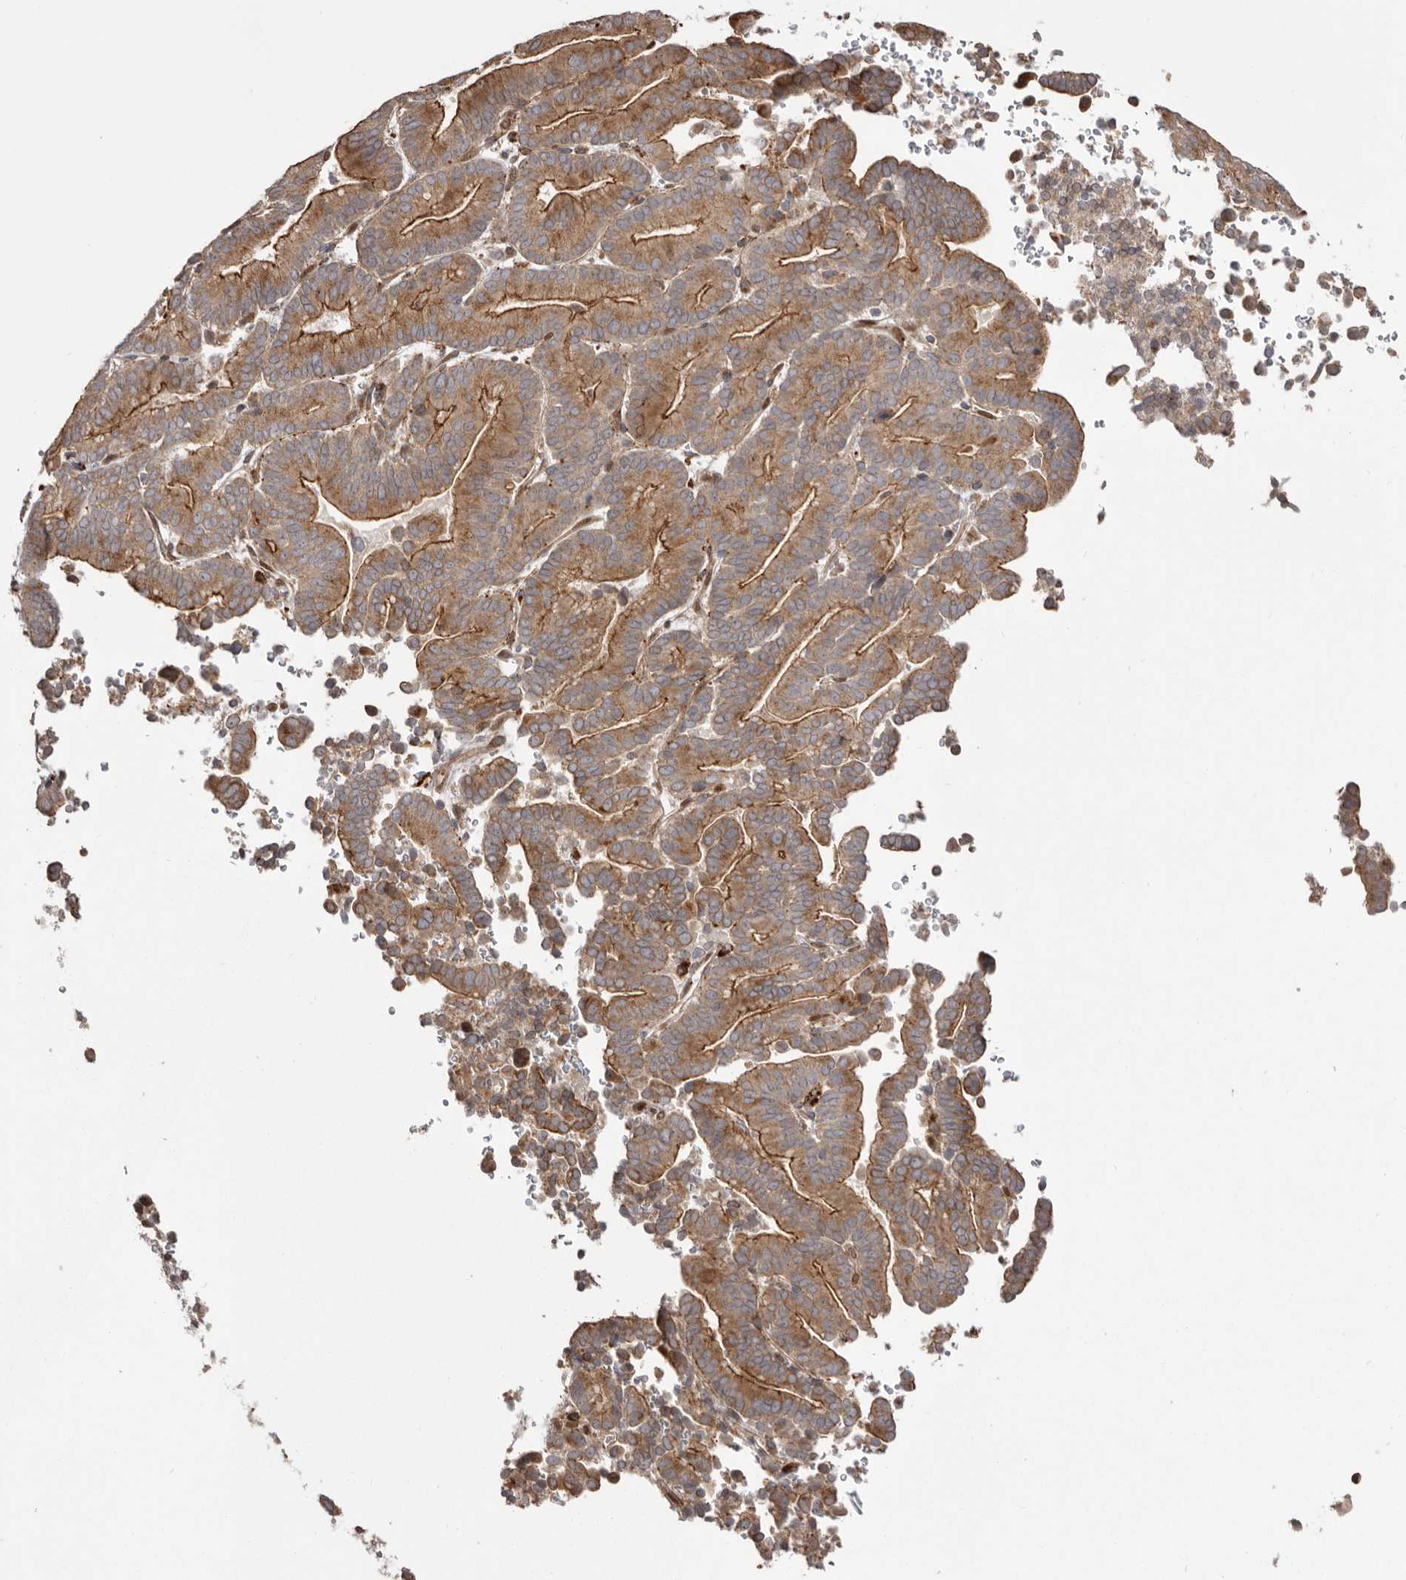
{"staining": {"intensity": "moderate", "quantity": ">75%", "location": "cytoplasmic/membranous"}, "tissue": "liver cancer", "cell_type": "Tumor cells", "image_type": "cancer", "snomed": [{"axis": "morphology", "description": "Cholangiocarcinoma"}, {"axis": "topography", "description": "Liver"}], "caption": "Cholangiocarcinoma (liver) stained with a protein marker reveals moderate staining in tumor cells.", "gene": "NUP43", "patient": {"sex": "female", "age": 75}}